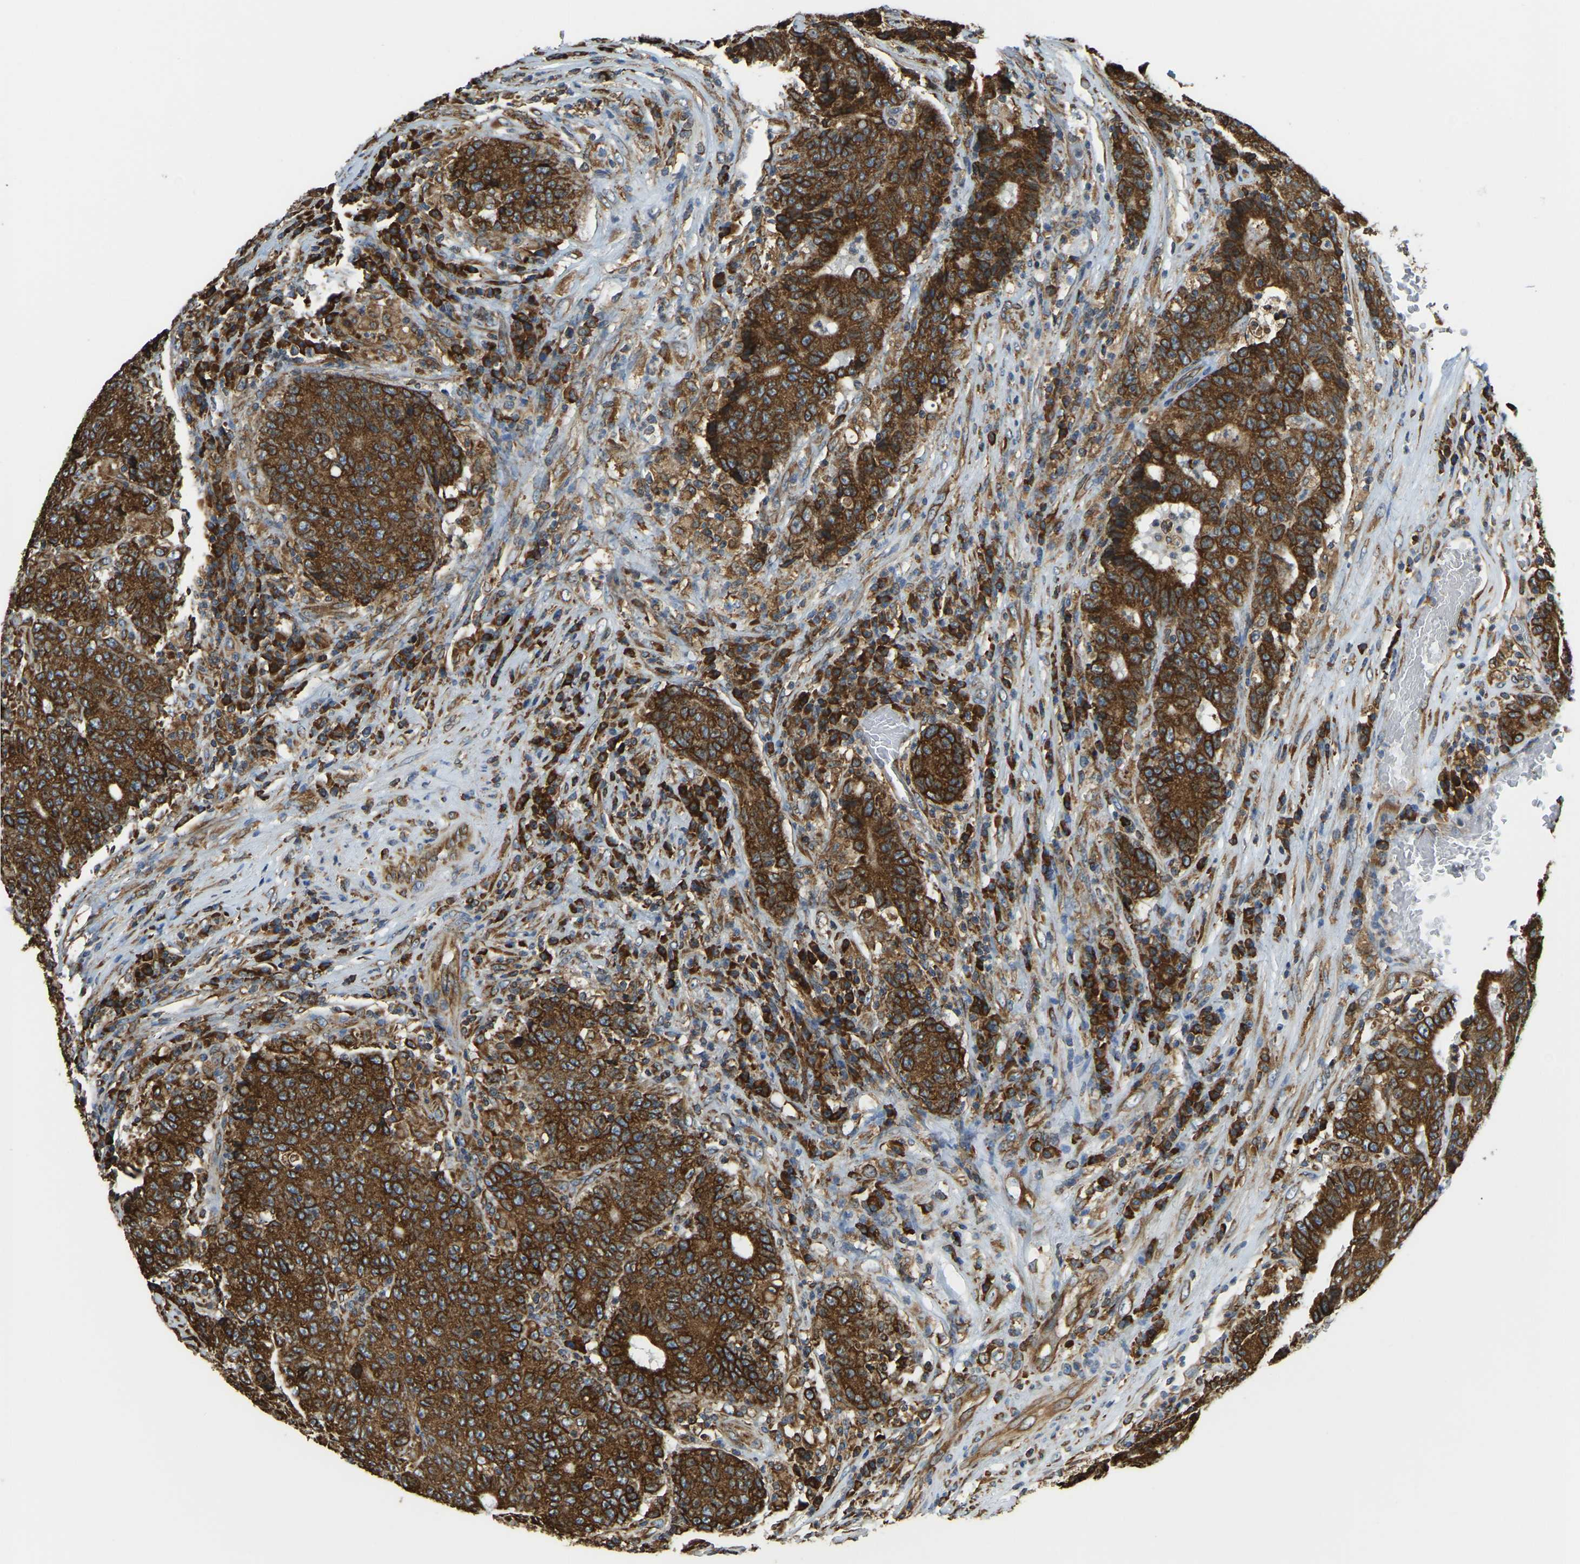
{"staining": {"intensity": "strong", "quantity": ">75%", "location": "cytoplasmic/membranous"}, "tissue": "colorectal cancer", "cell_type": "Tumor cells", "image_type": "cancer", "snomed": [{"axis": "morphology", "description": "Normal tissue, NOS"}, {"axis": "morphology", "description": "Adenocarcinoma, NOS"}, {"axis": "topography", "description": "Colon"}], "caption": "Protein expression analysis of human colorectal cancer reveals strong cytoplasmic/membranous expression in approximately >75% of tumor cells. (Stains: DAB (3,3'-diaminobenzidine) in brown, nuclei in blue, Microscopy: brightfield microscopy at high magnification).", "gene": "RNF115", "patient": {"sex": "female", "age": 75}}